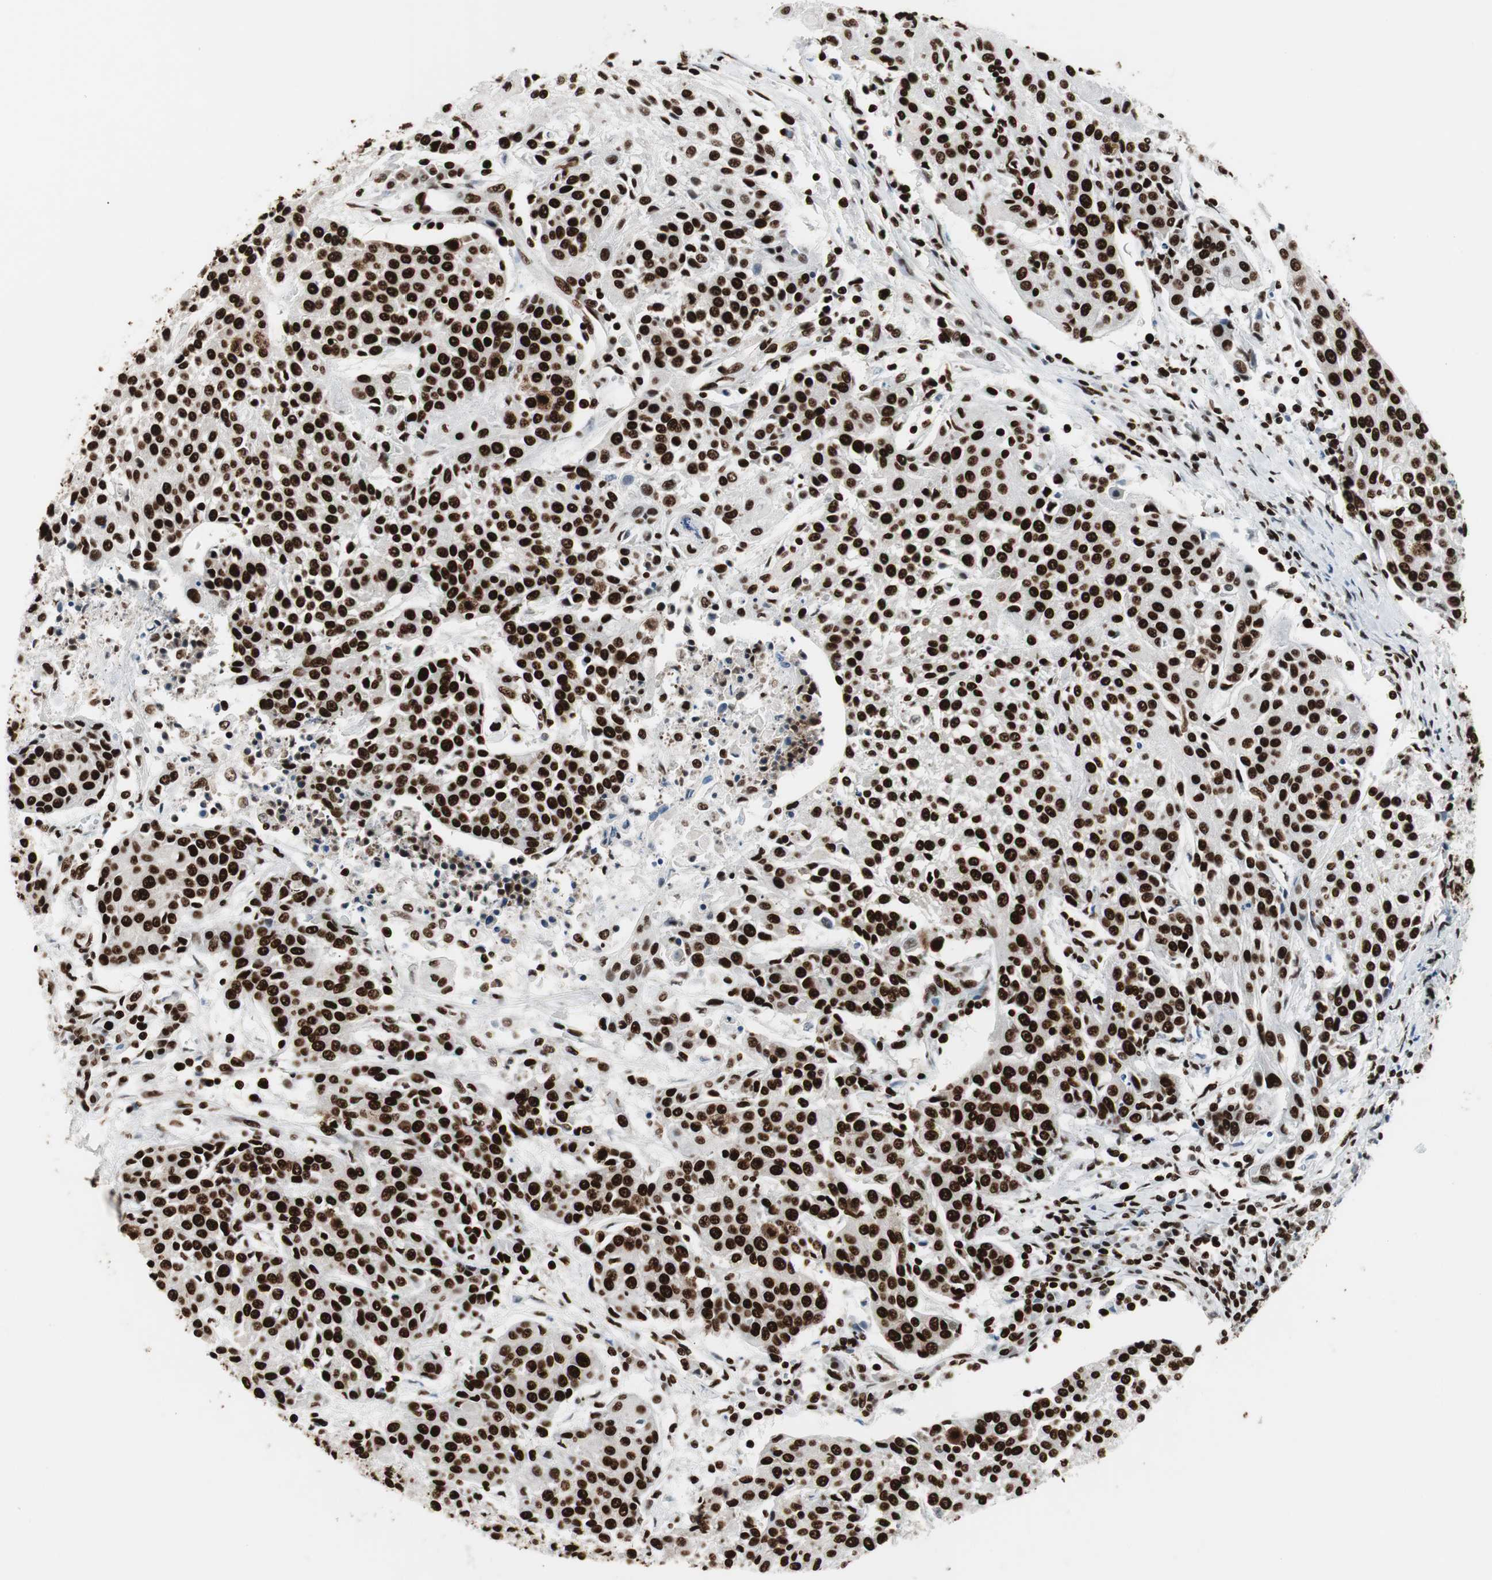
{"staining": {"intensity": "strong", "quantity": ">75%", "location": "nuclear"}, "tissue": "urothelial cancer", "cell_type": "Tumor cells", "image_type": "cancer", "snomed": [{"axis": "morphology", "description": "Urothelial carcinoma, High grade"}, {"axis": "topography", "description": "Urinary bladder"}], "caption": "Brown immunohistochemical staining in human urothelial carcinoma (high-grade) displays strong nuclear positivity in approximately >75% of tumor cells.", "gene": "MTA2", "patient": {"sex": "female", "age": 85}}